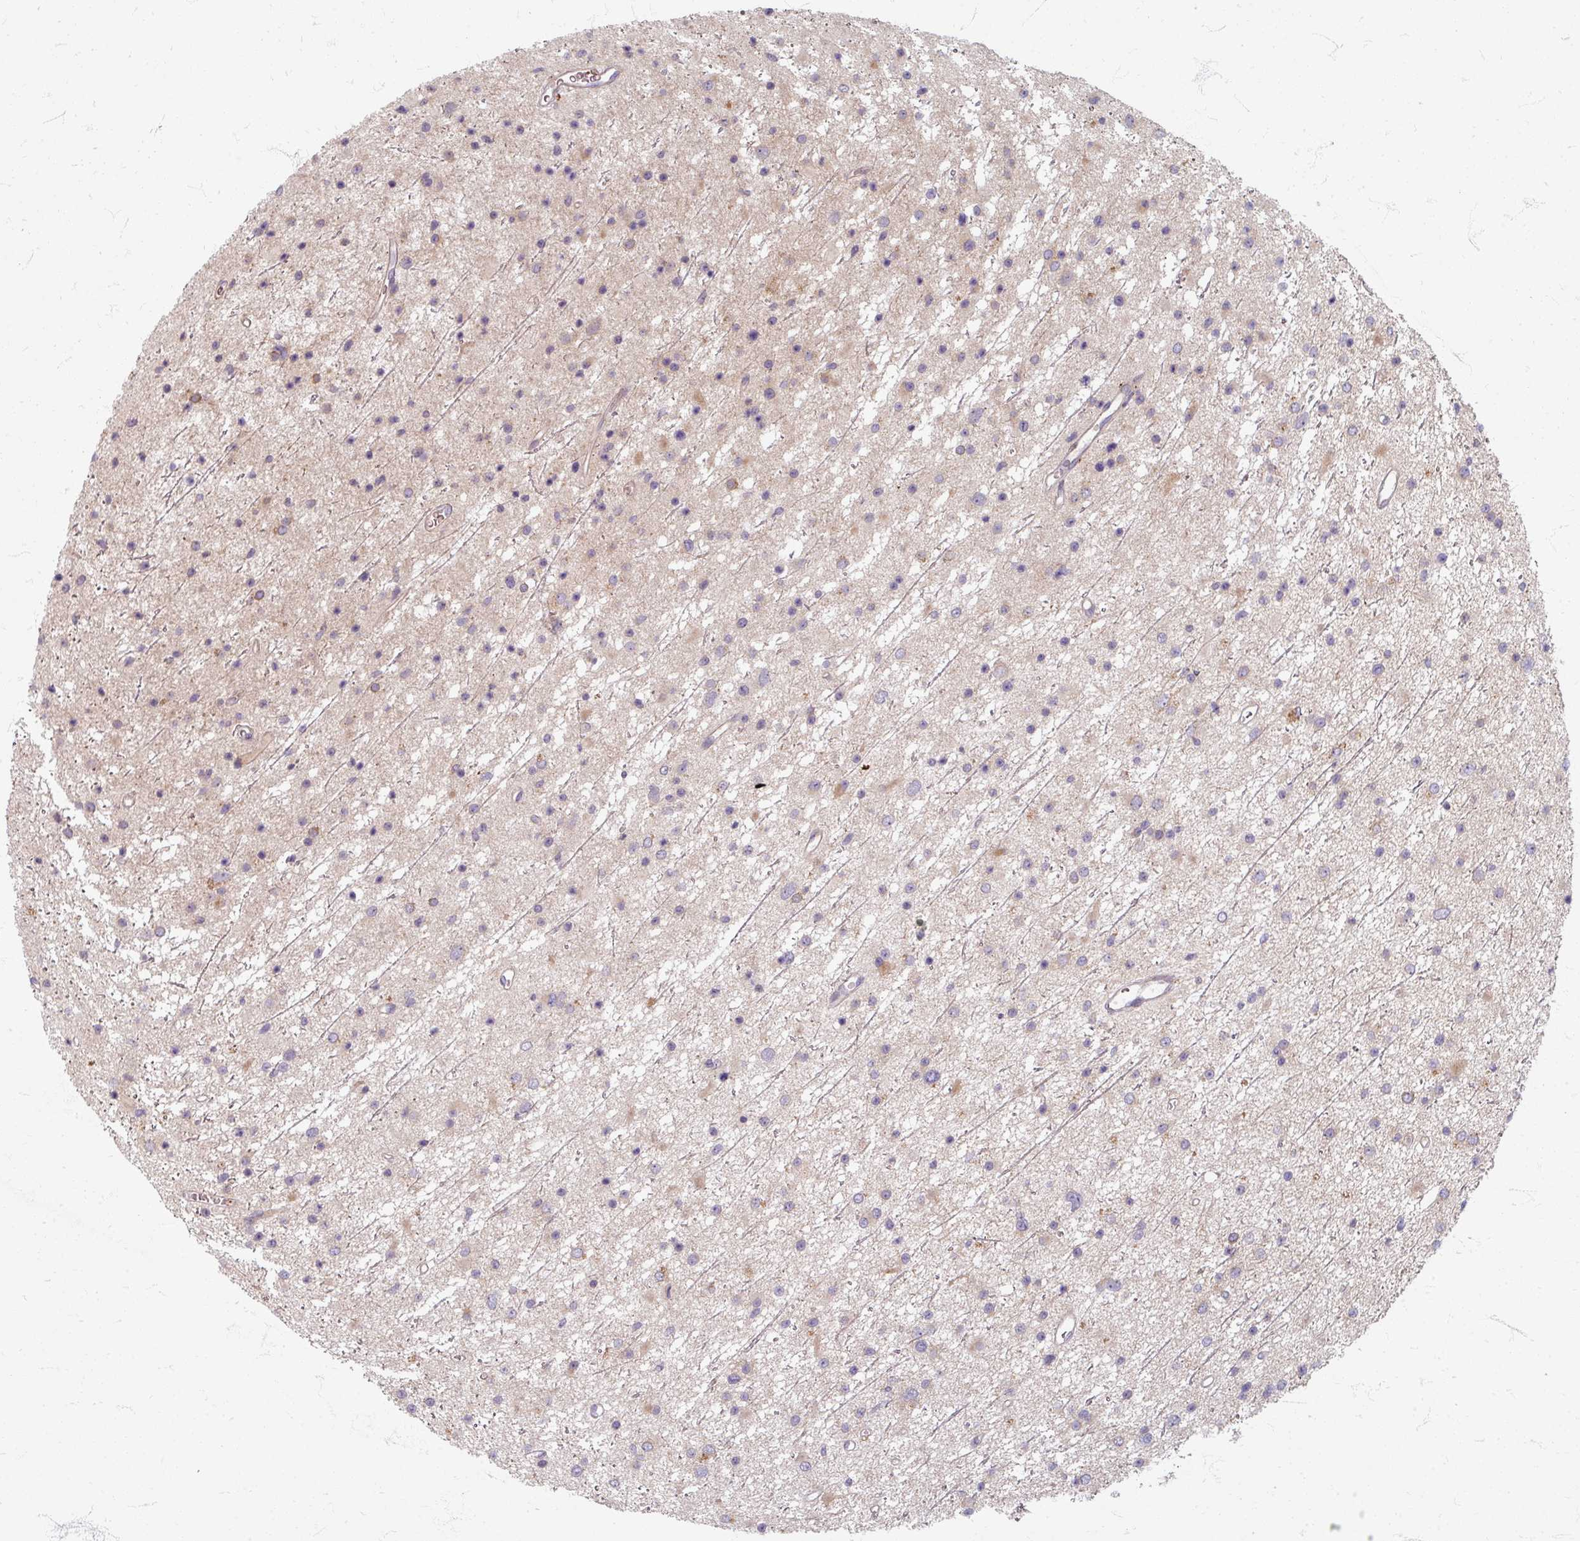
{"staining": {"intensity": "weak", "quantity": "<25%", "location": "cytoplasmic/membranous"}, "tissue": "glioma", "cell_type": "Tumor cells", "image_type": "cancer", "snomed": [{"axis": "morphology", "description": "Glioma, malignant, Low grade"}, {"axis": "topography", "description": "Cerebral cortex"}], "caption": "Glioma was stained to show a protein in brown. There is no significant expression in tumor cells.", "gene": "GABARAPL1", "patient": {"sex": "female", "age": 39}}